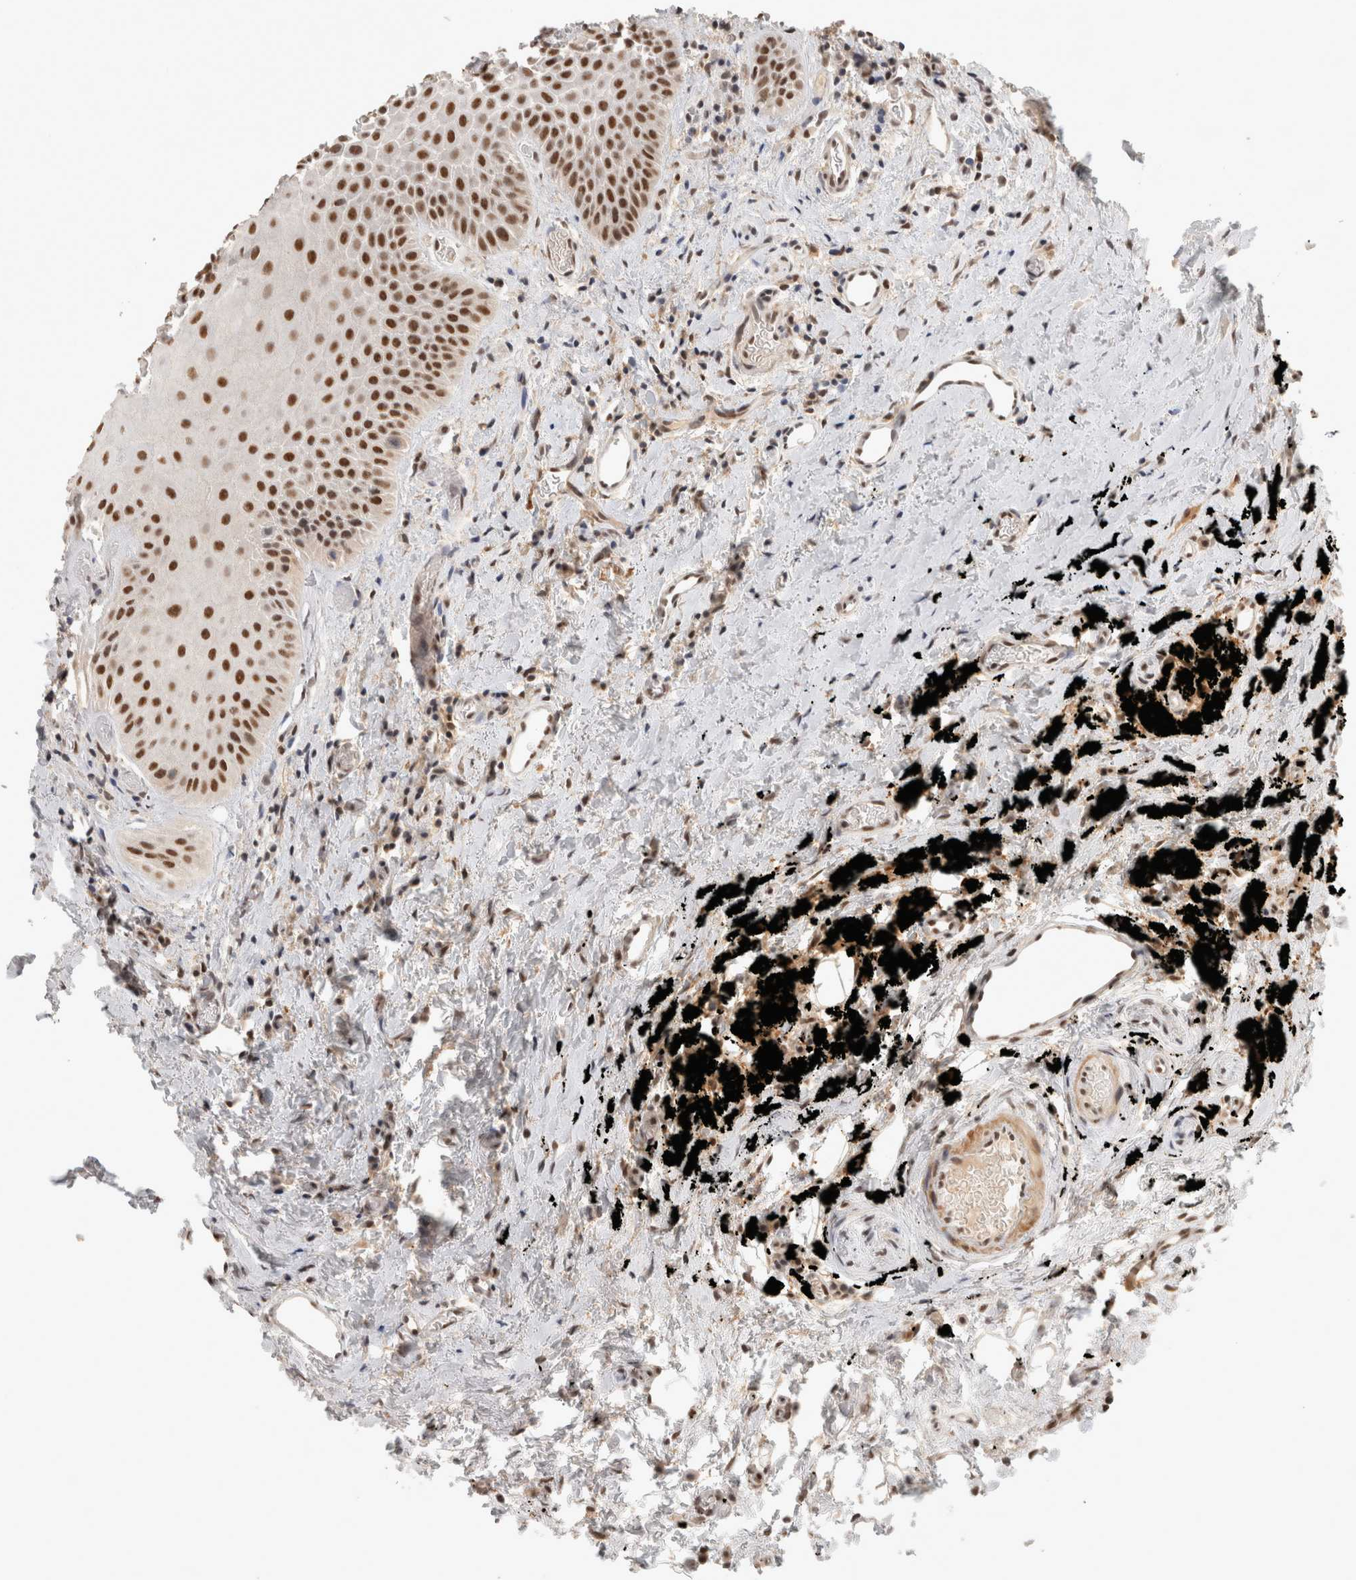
{"staining": {"intensity": "strong", "quantity": ">75%", "location": "nuclear"}, "tissue": "oral mucosa", "cell_type": "Squamous epithelial cells", "image_type": "normal", "snomed": [{"axis": "morphology", "description": "Normal tissue, NOS"}, {"axis": "topography", "description": "Oral tissue"}], "caption": "Strong nuclear protein positivity is identified in approximately >75% of squamous epithelial cells in oral mucosa.", "gene": "ZNF830", "patient": {"sex": "male", "age": 66}}